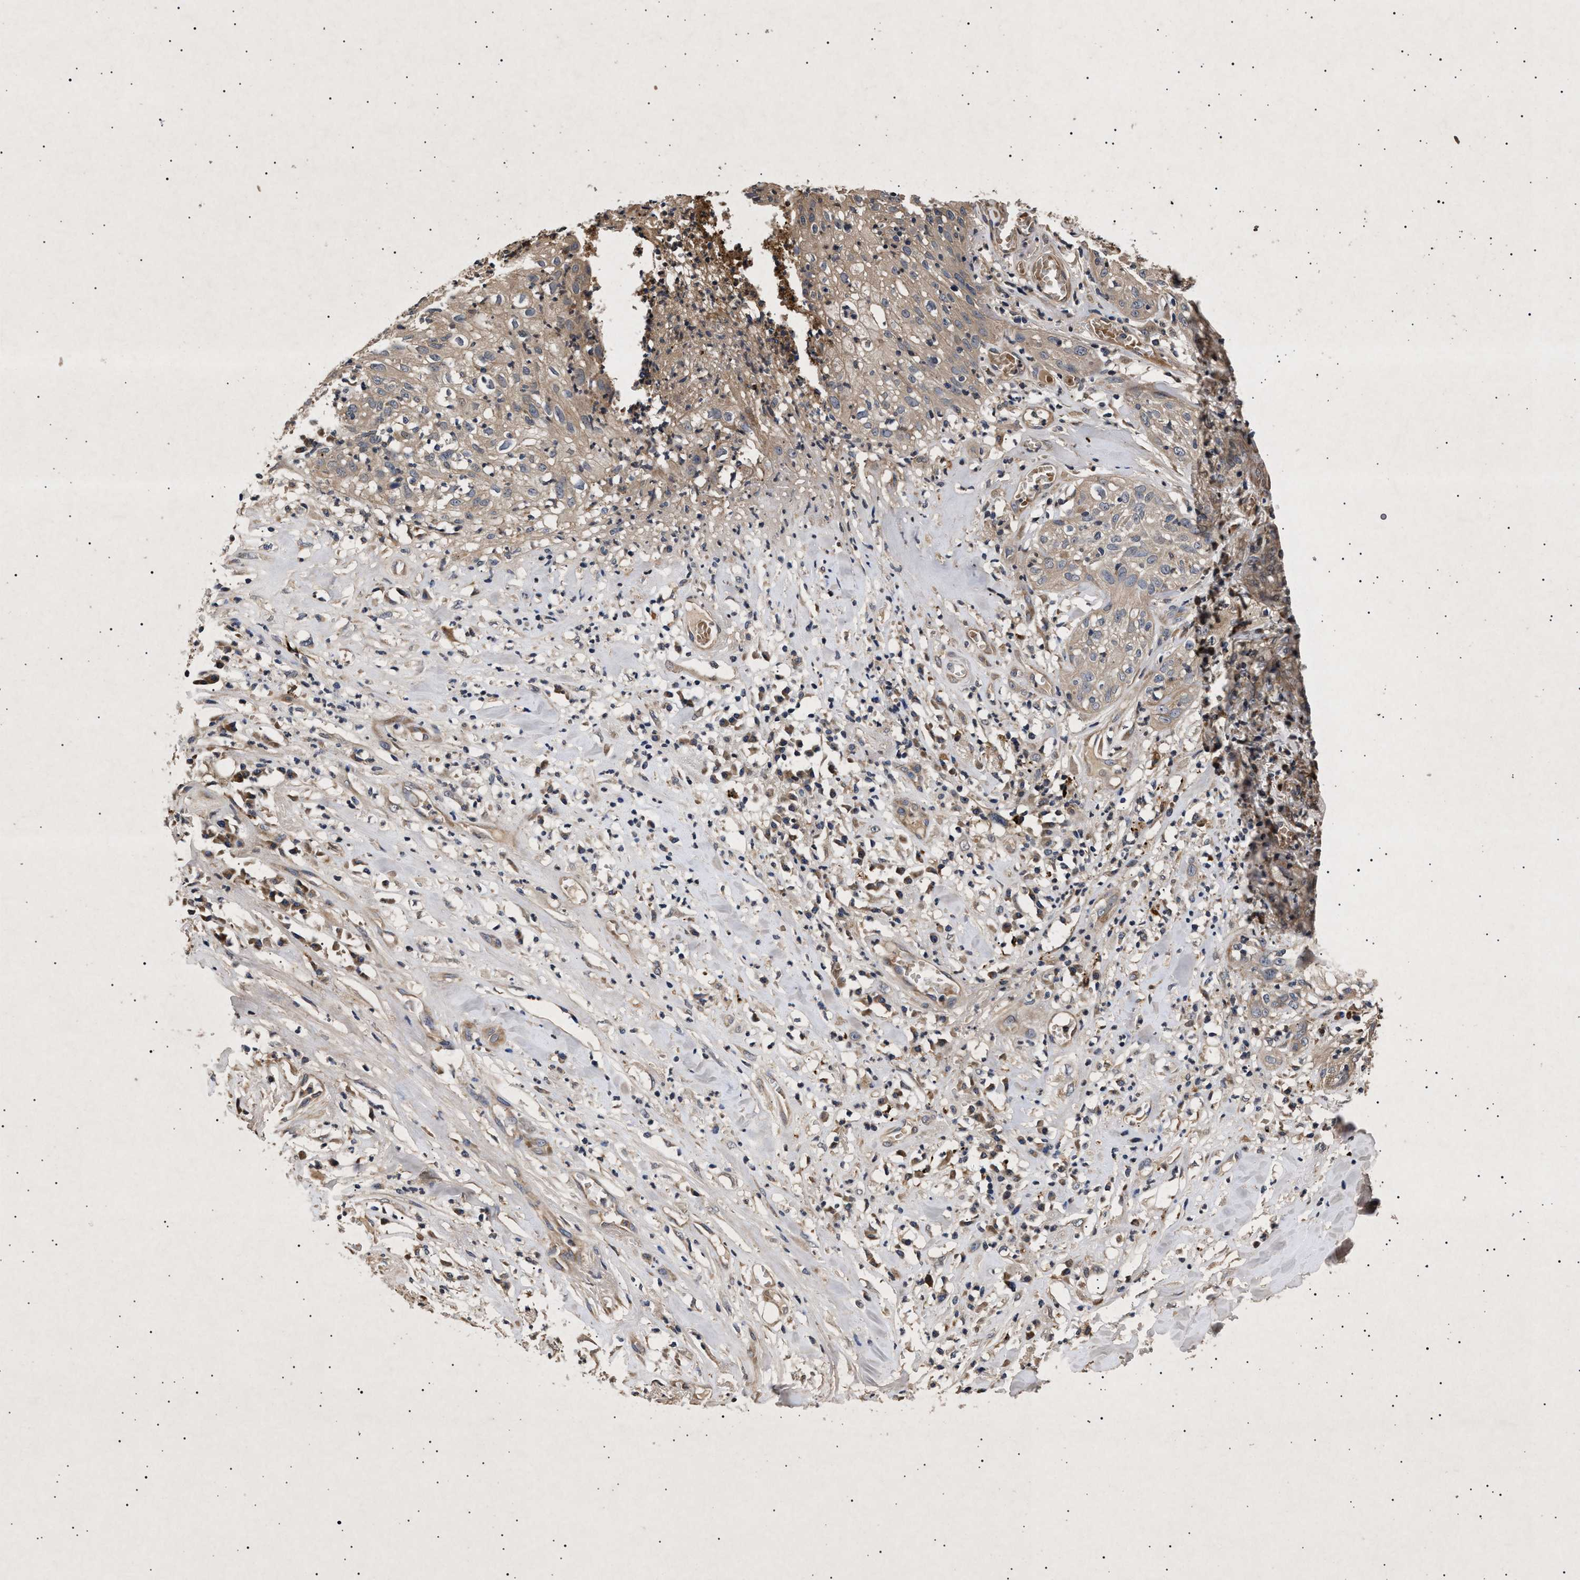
{"staining": {"intensity": "weak", "quantity": ">75%", "location": "cytoplasmic/membranous"}, "tissue": "skin cancer", "cell_type": "Tumor cells", "image_type": "cancer", "snomed": [{"axis": "morphology", "description": "Squamous cell carcinoma, NOS"}, {"axis": "topography", "description": "Skin"}], "caption": "Tumor cells display low levels of weak cytoplasmic/membranous positivity in about >75% of cells in skin cancer. (Stains: DAB in brown, nuclei in blue, Microscopy: brightfield microscopy at high magnification).", "gene": "ITGB5", "patient": {"sex": "male", "age": 65}}